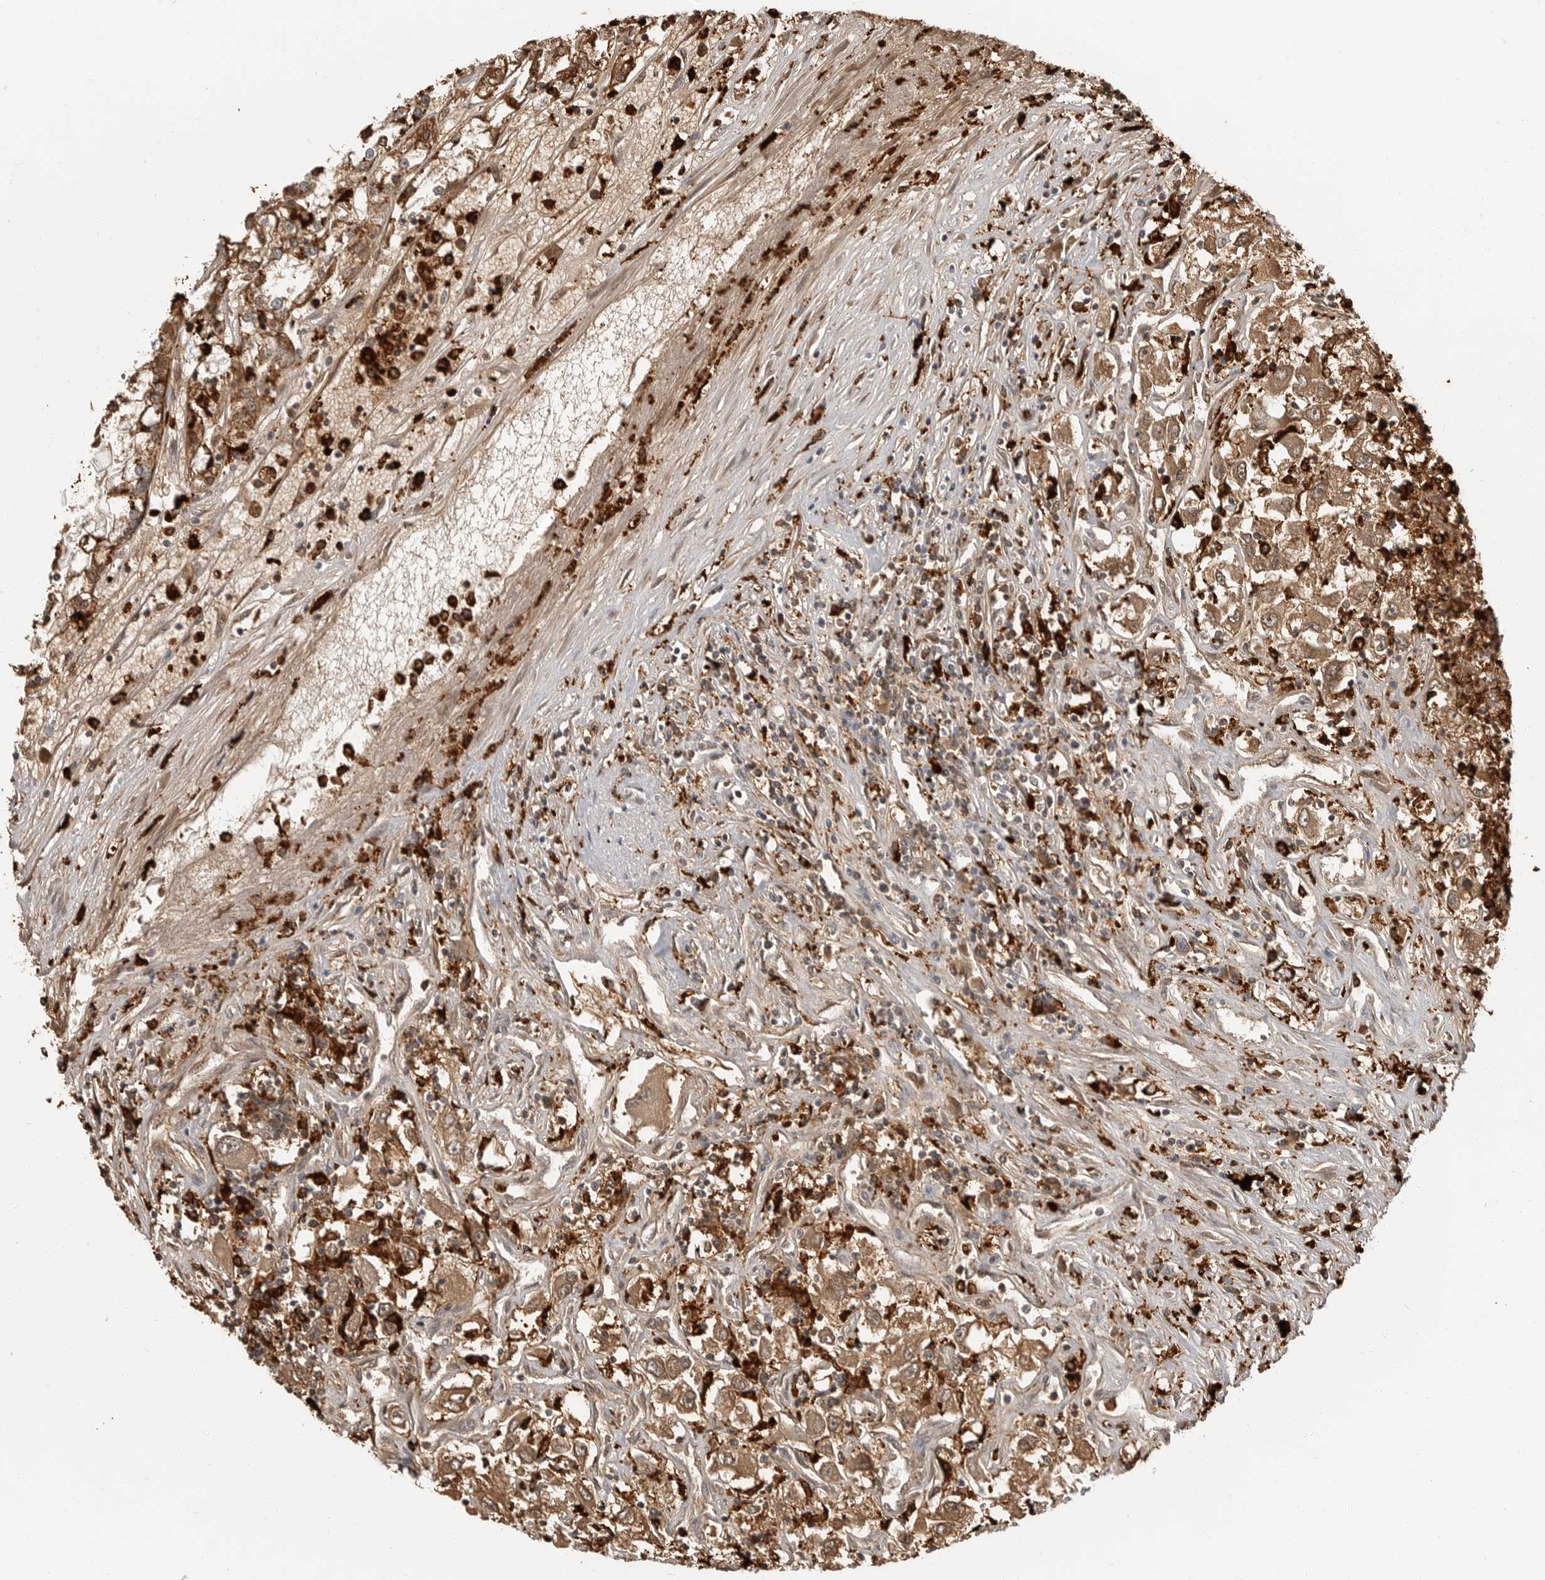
{"staining": {"intensity": "weak", "quantity": "25%-75%", "location": "cytoplasmic/membranous"}, "tissue": "renal cancer", "cell_type": "Tumor cells", "image_type": "cancer", "snomed": [{"axis": "morphology", "description": "Adenocarcinoma, NOS"}, {"axis": "topography", "description": "Kidney"}], "caption": "An image of human adenocarcinoma (renal) stained for a protein exhibits weak cytoplasmic/membranous brown staining in tumor cells.", "gene": "IFI30", "patient": {"sex": "female", "age": 52}}